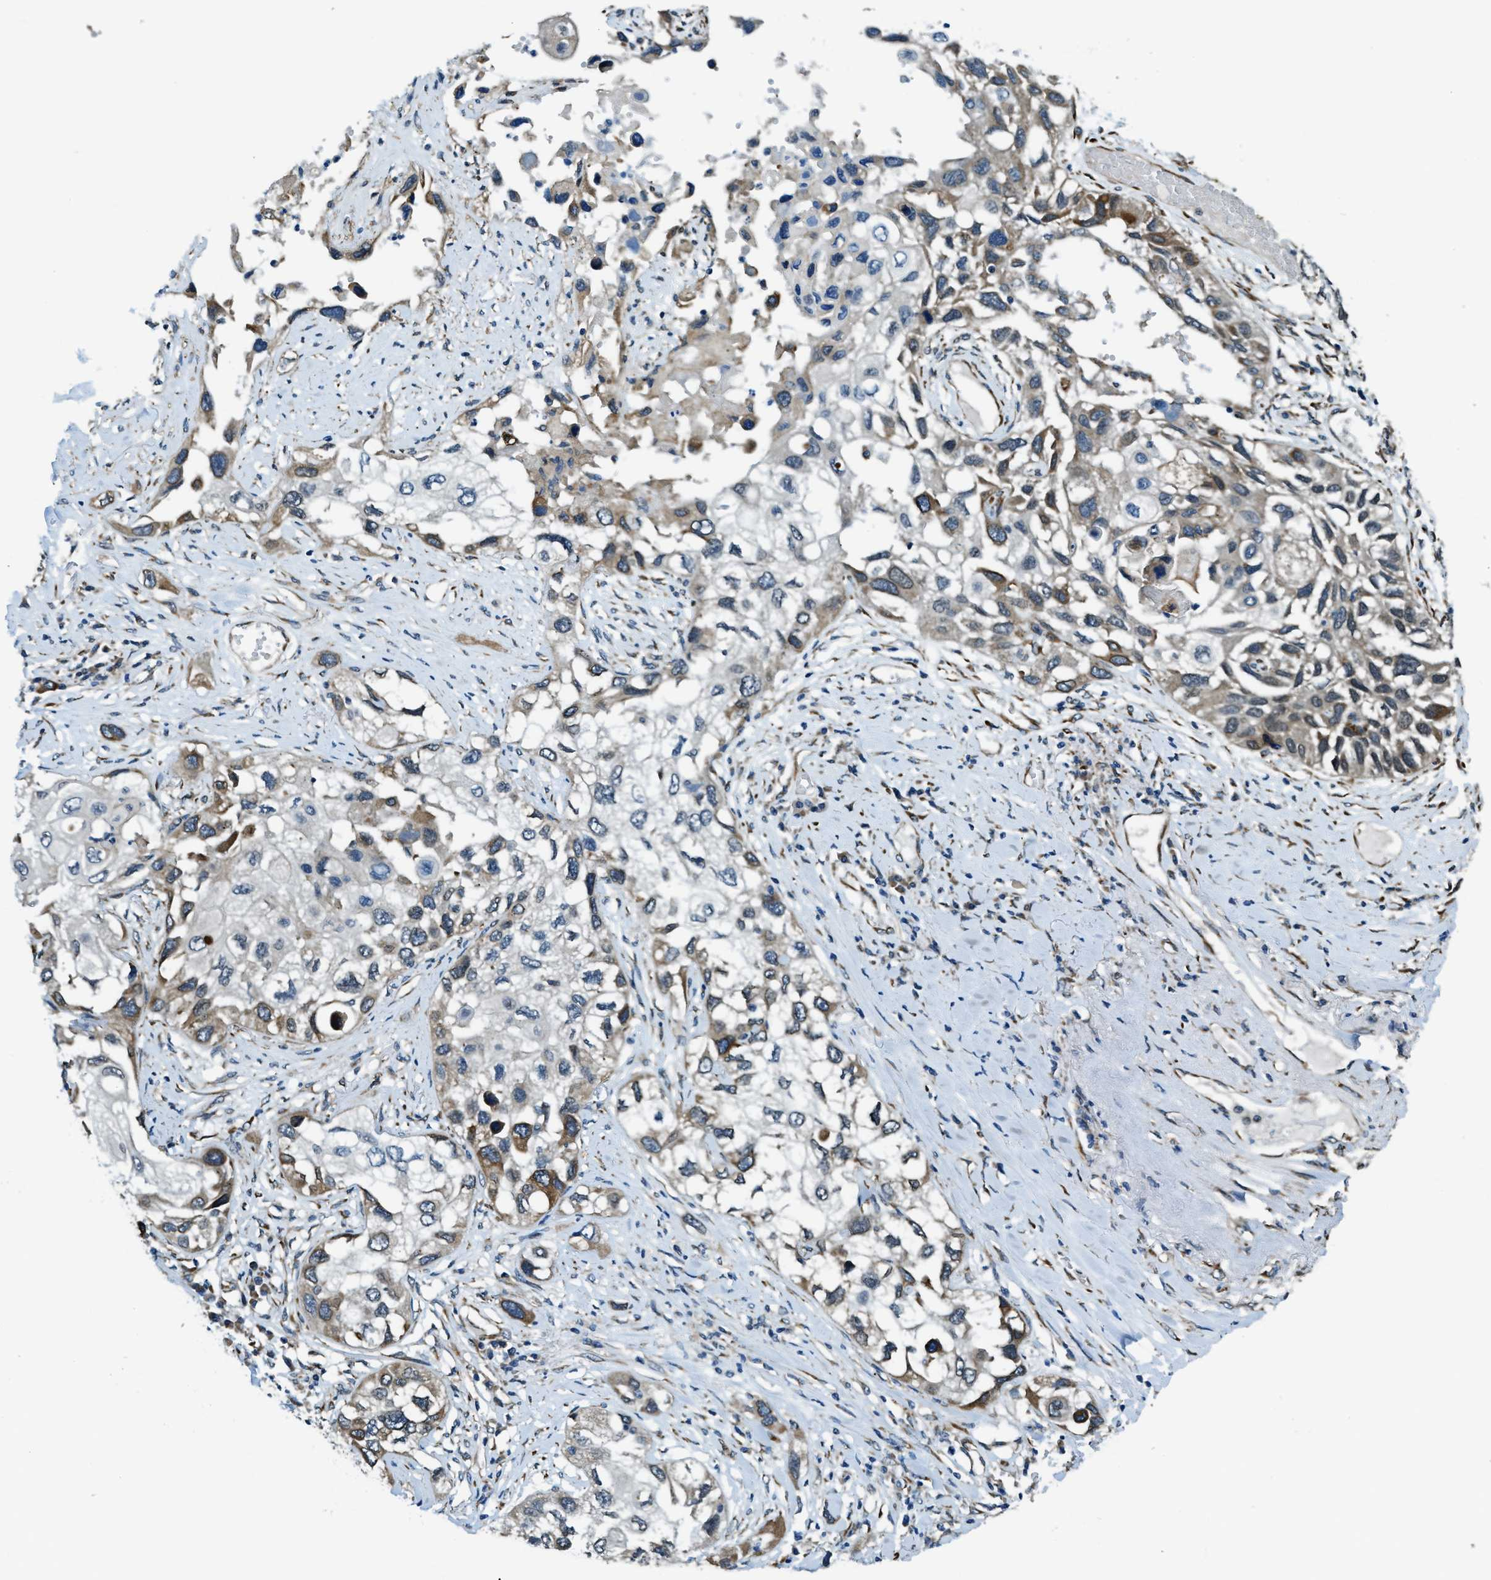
{"staining": {"intensity": "moderate", "quantity": "<25%", "location": "cytoplasmic/membranous"}, "tissue": "lung cancer", "cell_type": "Tumor cells", "image_type": "cancer", "snomed": [{"axis": "morphology", "description": "Squamous cell carcinoma, NOS"}, {"axis": "topography", "description": "Lung"}], "caption": "Lung cancer stained with DAB (3,3'-diaminobenzidine) immunohistochemistry exhibits low levels of moderate cytoplasmic/membranous staining in approximately <25% of tumor cells.", "gene": "GINM1", "patient": {"sex": "male", "age": 71}}